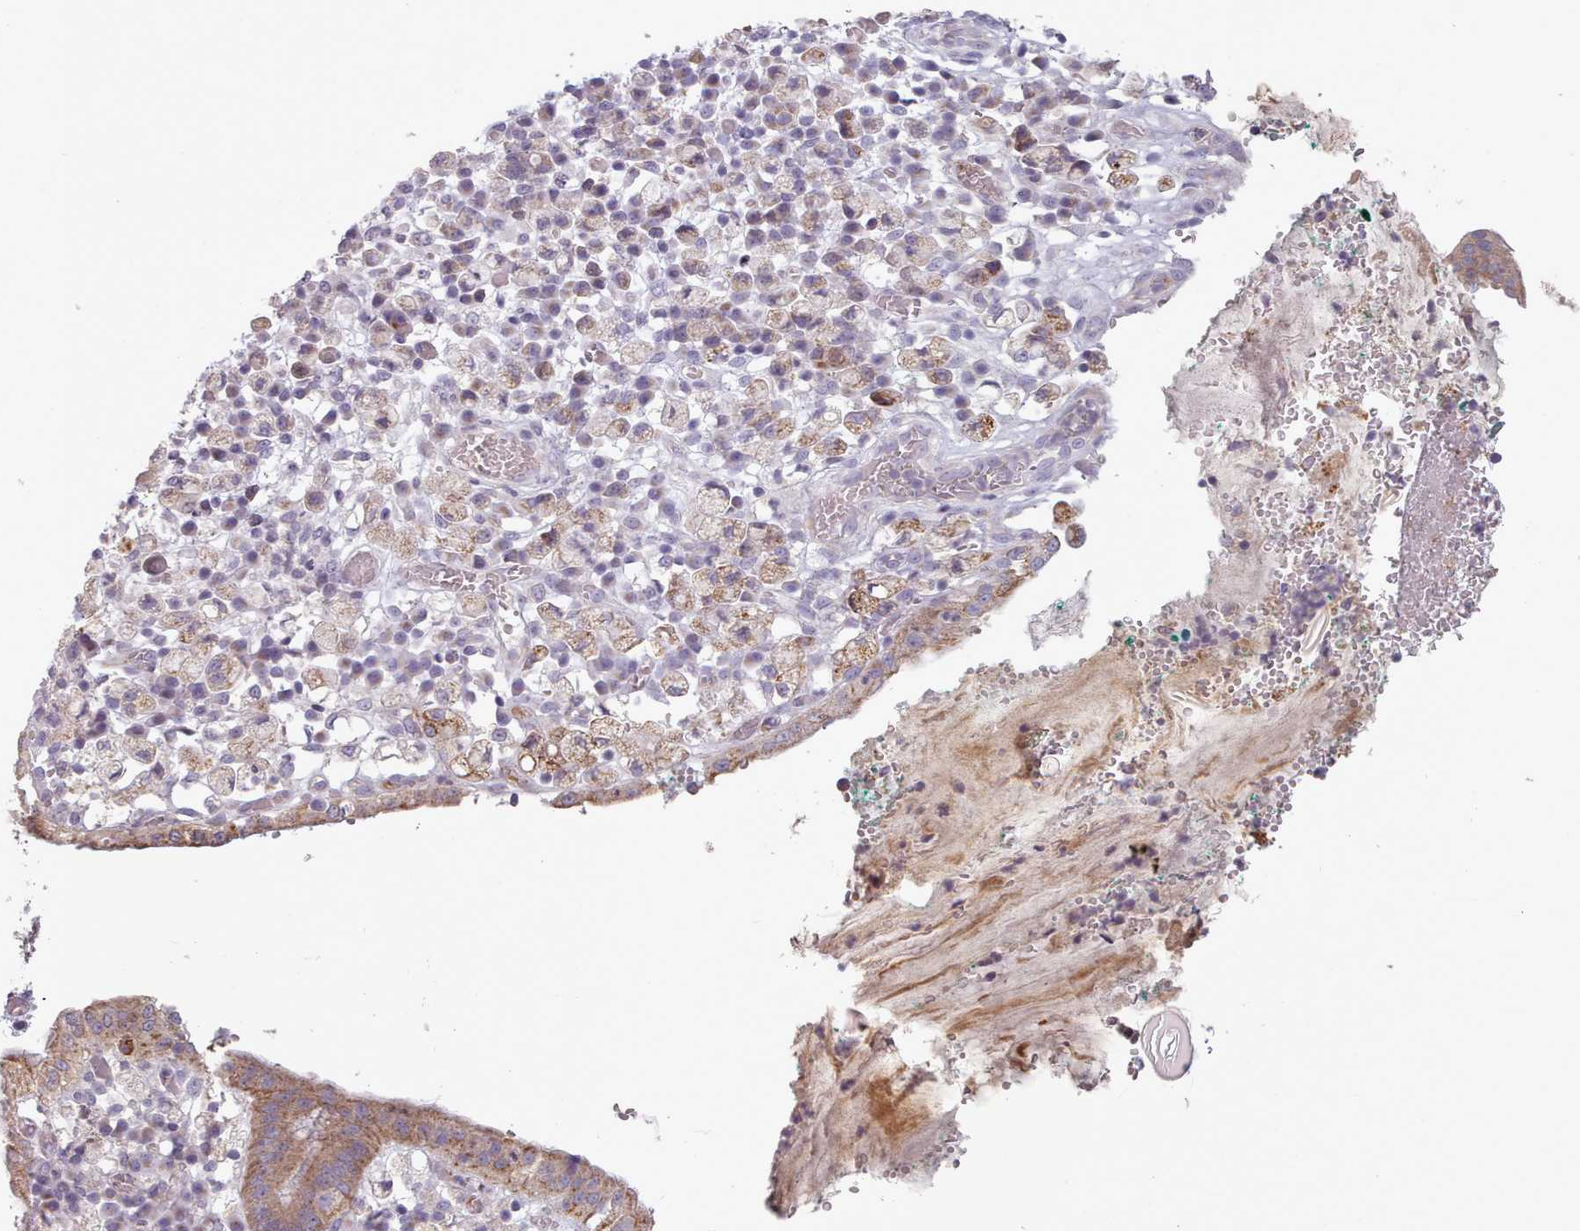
{"staining": {"intensity": "weak", "quantity": "<25%", "location": "cytoplasmic/membranous"}, "tissue": "stomach cancer", "cell_type": "Tumor cells", "image_type": "cancer", "snomed": [{"axis": "morphology", "description": "Adenocarcinoma, NOS"}, {"axis": "topography", "description": "Stomach"}], "caption": "Human stomach cancer stained for a protein using immunohistochemistry shows no staining in tumor cells.", "gene": "LAPTM5", "patient": {"sex": "male", "age": 77}}